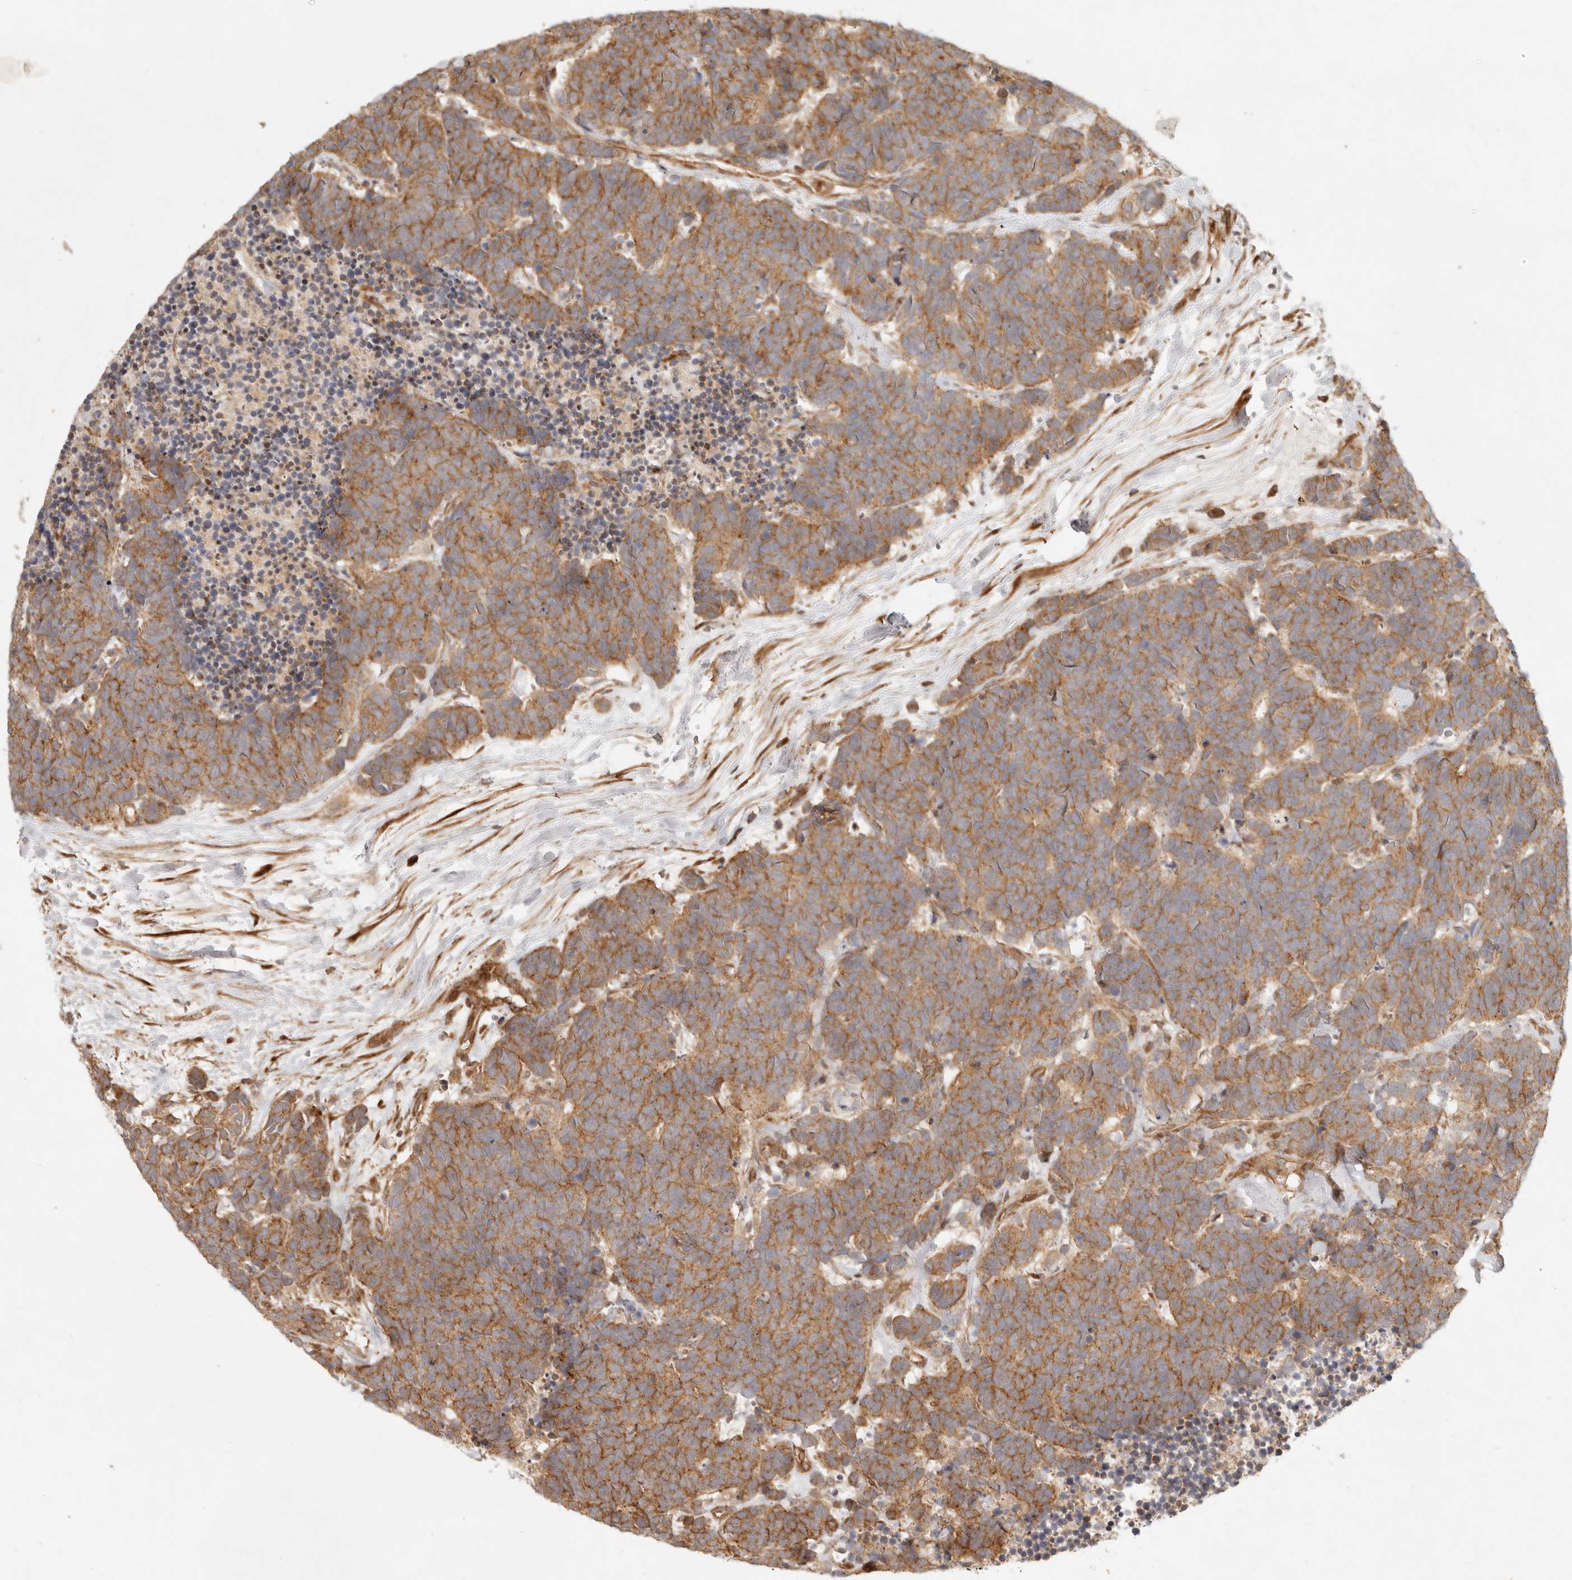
{"staining": {"intensity": "moderate", "quantity": ">75%", "location": "cytoplasmic/membranous"}, "tissue": "carcinoid", "cell_type": "Tumor cells", "image_type": "cancer", "snomed": [{"axis": "morphology", "description": "Carcinoma, NOS"}, {"axis": "morphology", "description": "Carcinoid, malignant, NOS"}, {"axis": "topography", "description": "Urinary bladder"}], "caption": "Malignant carcinoid stained with DAB (3,3'-diaminobenzidine) immunohistochemistry displays medium levels of moderate cytoplasmic/membranous positivity in about >75% of tumor cells.", "gene": "KLHL38", "patient": {"sex": "male", "age": 57}}